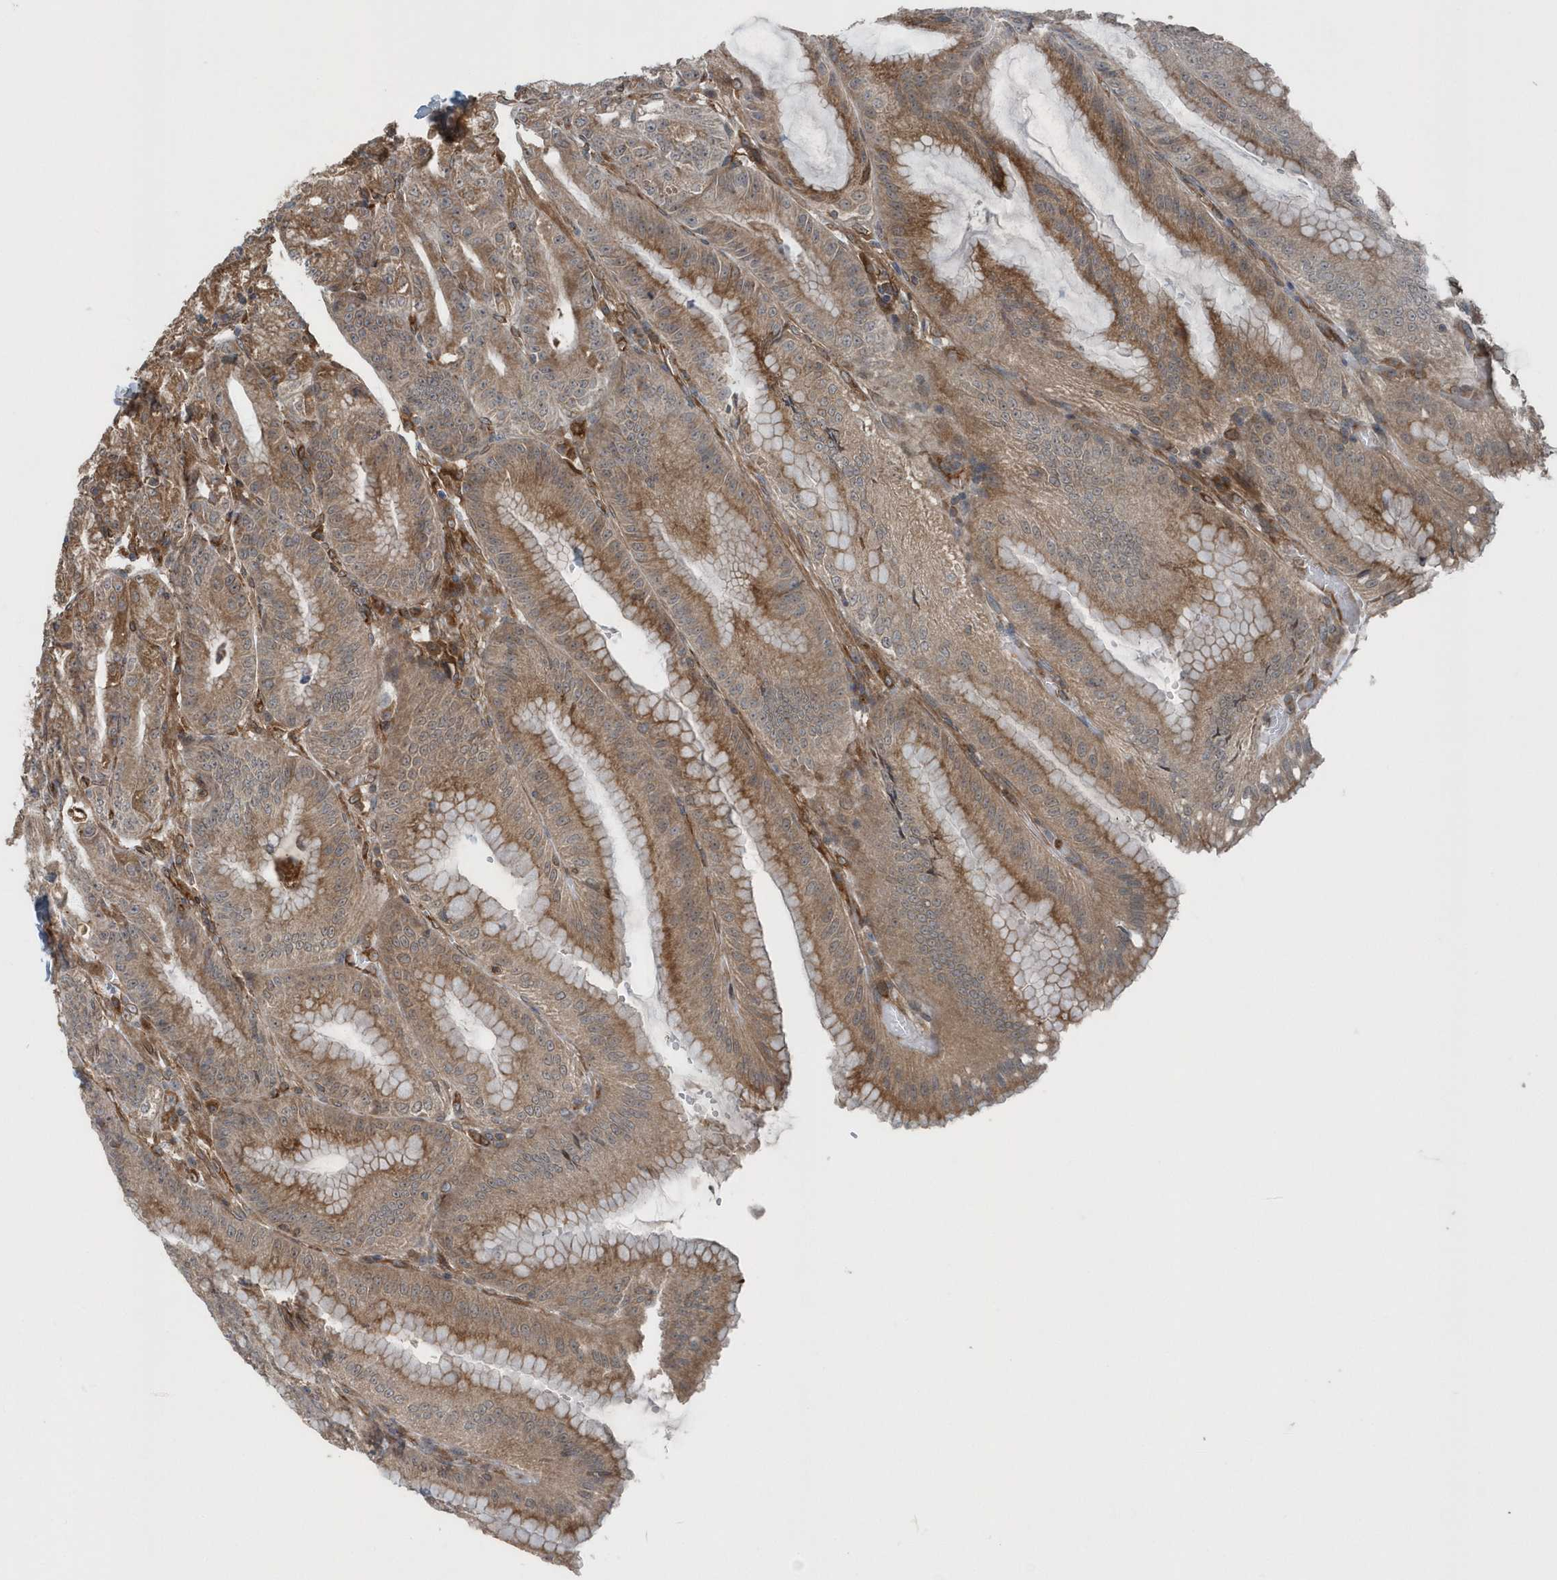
{"staining": {"intensity": "moderate", "quantity": ">75%", "location": "cytoplasmic/membranous"}, "tissue": "stomach", "cell_type": "Glandular cells", "image_type": "normal", "snomed": [{"axis": "morphology", "description": "Normal tissue, NOS"}, {"axis": "topography", "description": "Stomach, upper"}, {"axis": "topography", "description": "Stomach, lower"}], "caption": "DAB immunohistochemical staining of unremarkable human stomach shows moderate cytoplasmic/membranous protein staining in approximately >75% of glandular cells.", "gene": "MCC", "patient": {"sex": "male", "age": 71}}